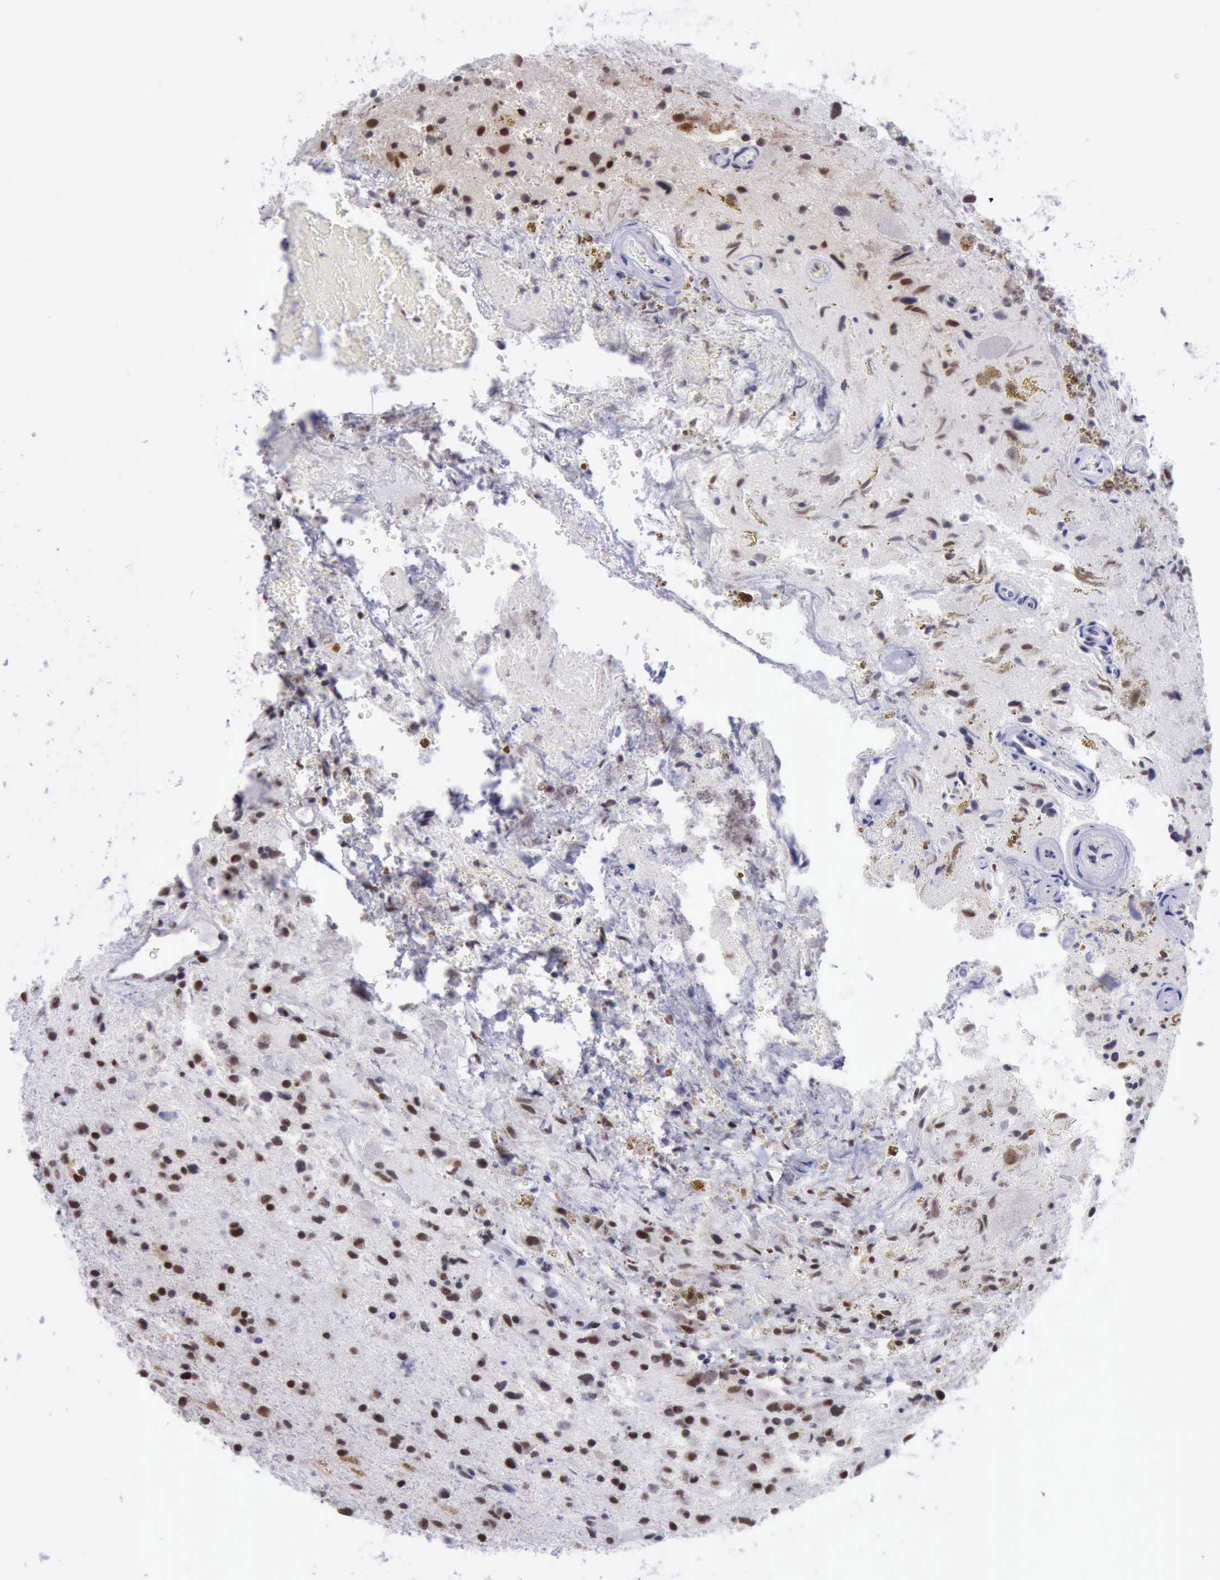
{"staining": {"intensity": "moderate", "quantity": ">75%", "location": "nuclear"}, "tissue": "glioma", "cell_type": "Tumor cells", "image_type": "cancer", "snomed": [{"axis": "morphology", "description": "Glioma, malignant, High grade"}, {"axis": "topography", "description": "Brain"}], "caption": "Immunohistochemistry (IHC) of glioma reveals medium levels of moderate nuclear positivity in approximately >75% of tumor cells.", "gene": "ERCC4", "patient": {"sex": "male", "age": 48}}